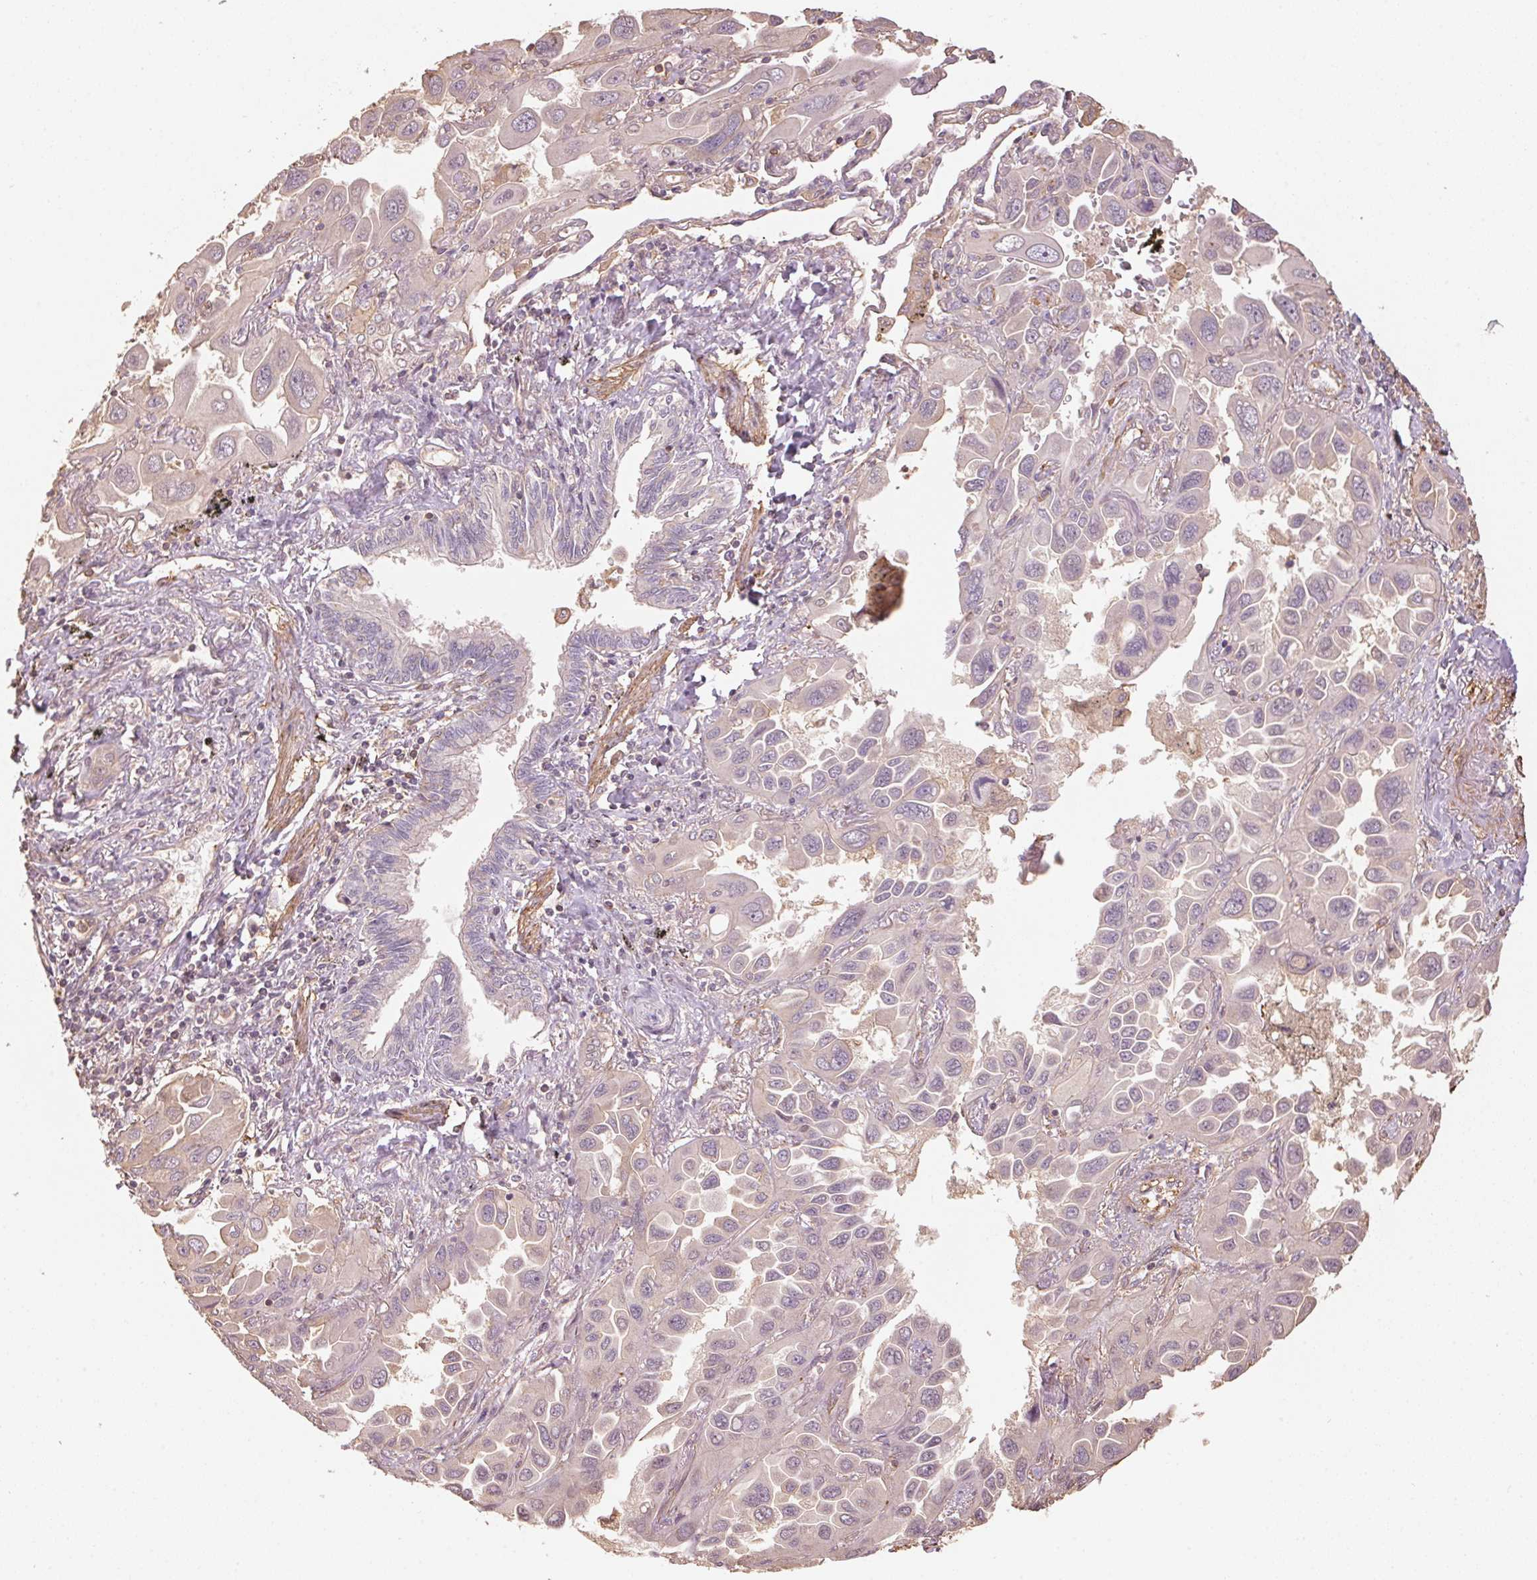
{"staining": {"intensity": "weak", "quantity": "<25%", "location": "cytoplasmic/membranous"}, "tissue": "lung cancer", "cell_type": "Tumor cells", "image_type": "cancer", "snomed": [{"axis": "morphology", "description": "Adenocarcinoma, NOS"}, {"axis": "topography", "description": "Lung"}], "caption": "Photomicrograph shows no significant protein staining in tumor cells of lung cancer (adenocarcinoma).", "gene": "QDPR", "patient": {"sex": "male", "age": 64}}